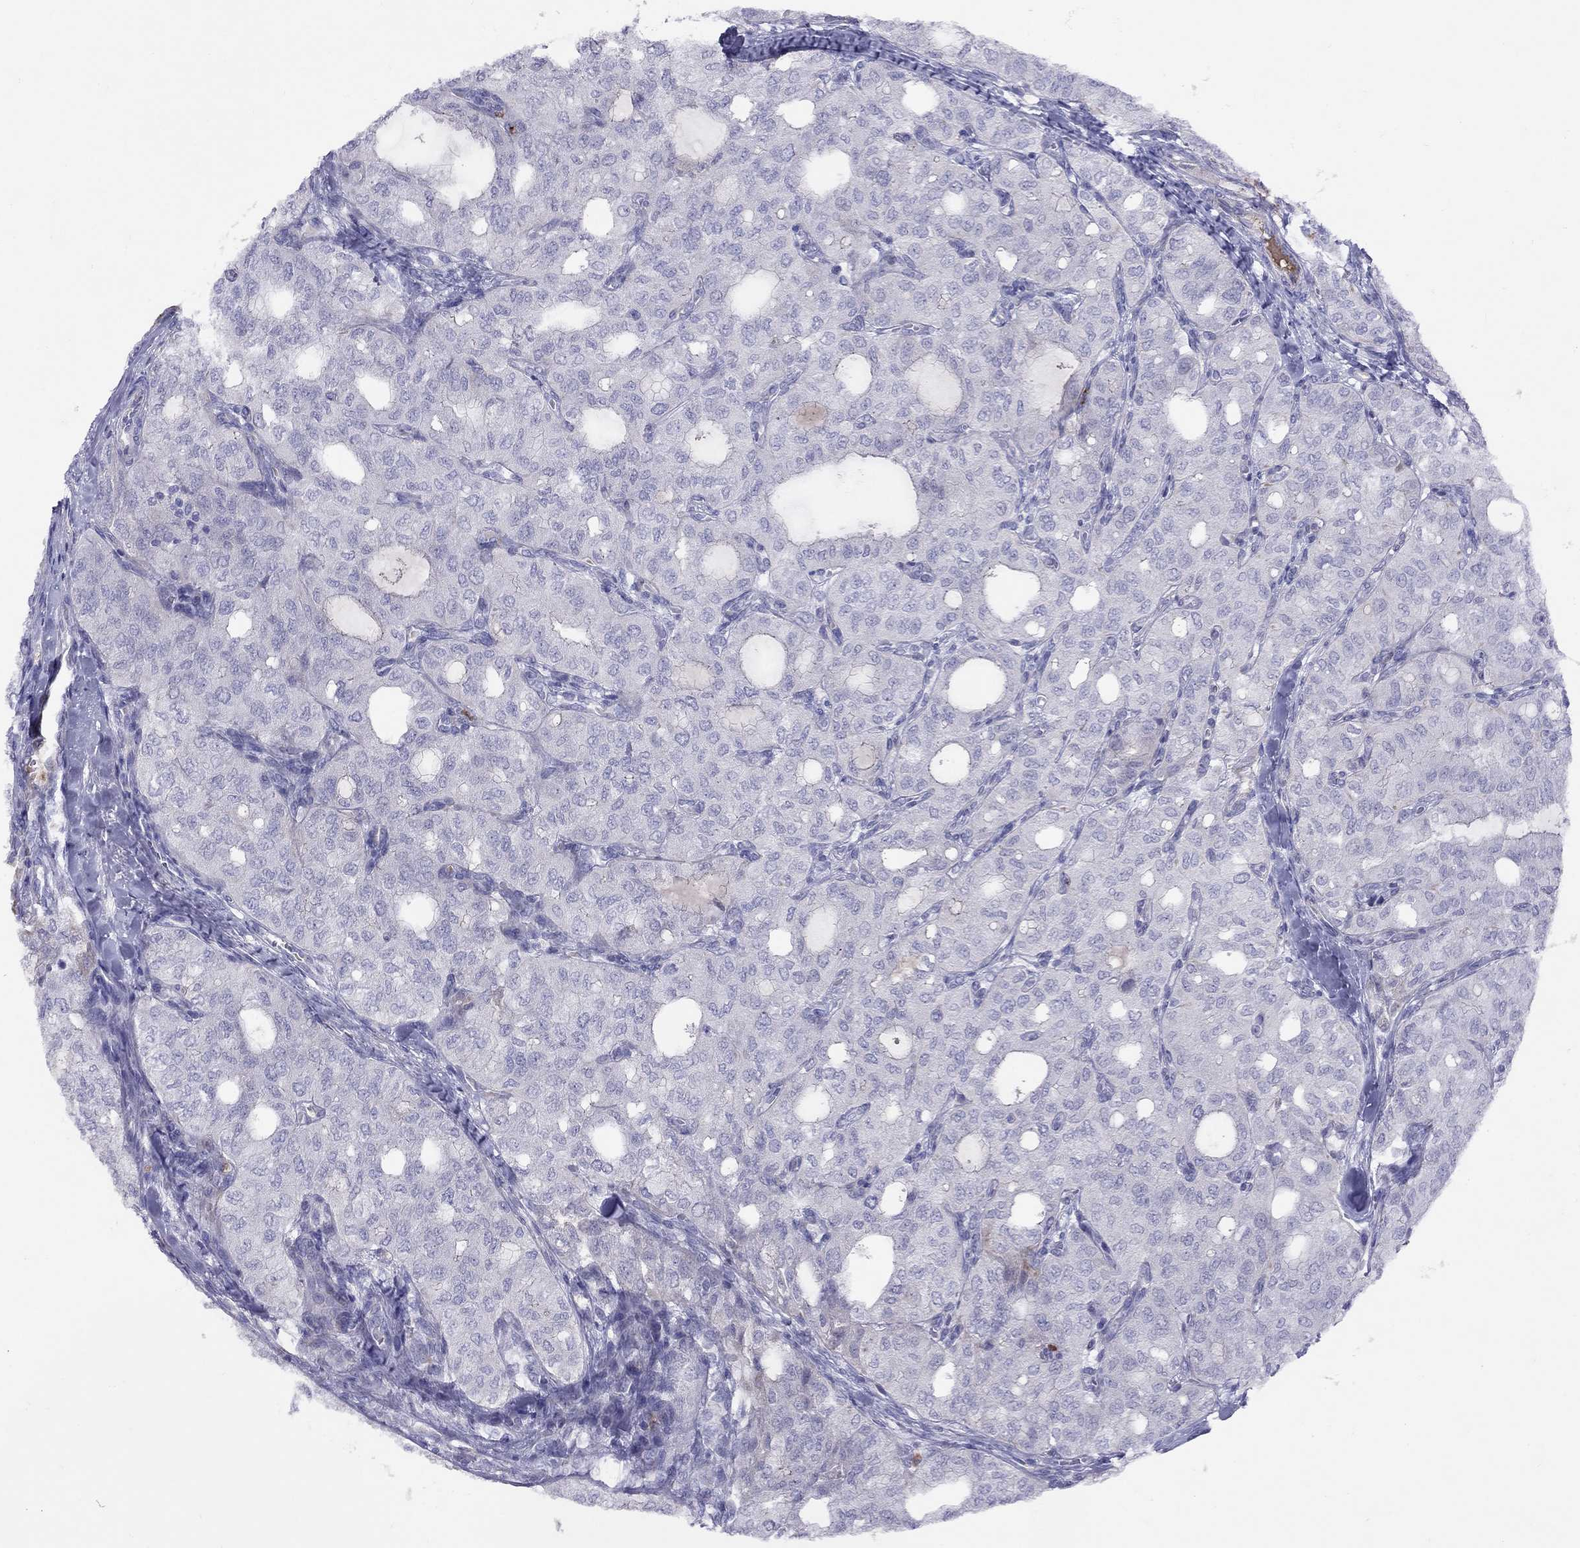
{"staining": {"intensity": "negative", "quantity": "none", "location": "none"}, "tissue": "thyroid cancer", "cell_type": "Tumor cells", "image_type": "cancer", "snomed": [{"axis": "morphology", "description": "Follicular adenoma carcinoma, NOS"}, {"axis": "topography", "description": "Thyroid gland"}], "caption": "Tumor cells show no significant protein staining in thyroid cancer (follicular adenoma carcinoma). Nuclei are stained in blue.", "gene": "SPINT4", "patient": {"sex": "male", "age": 75}}